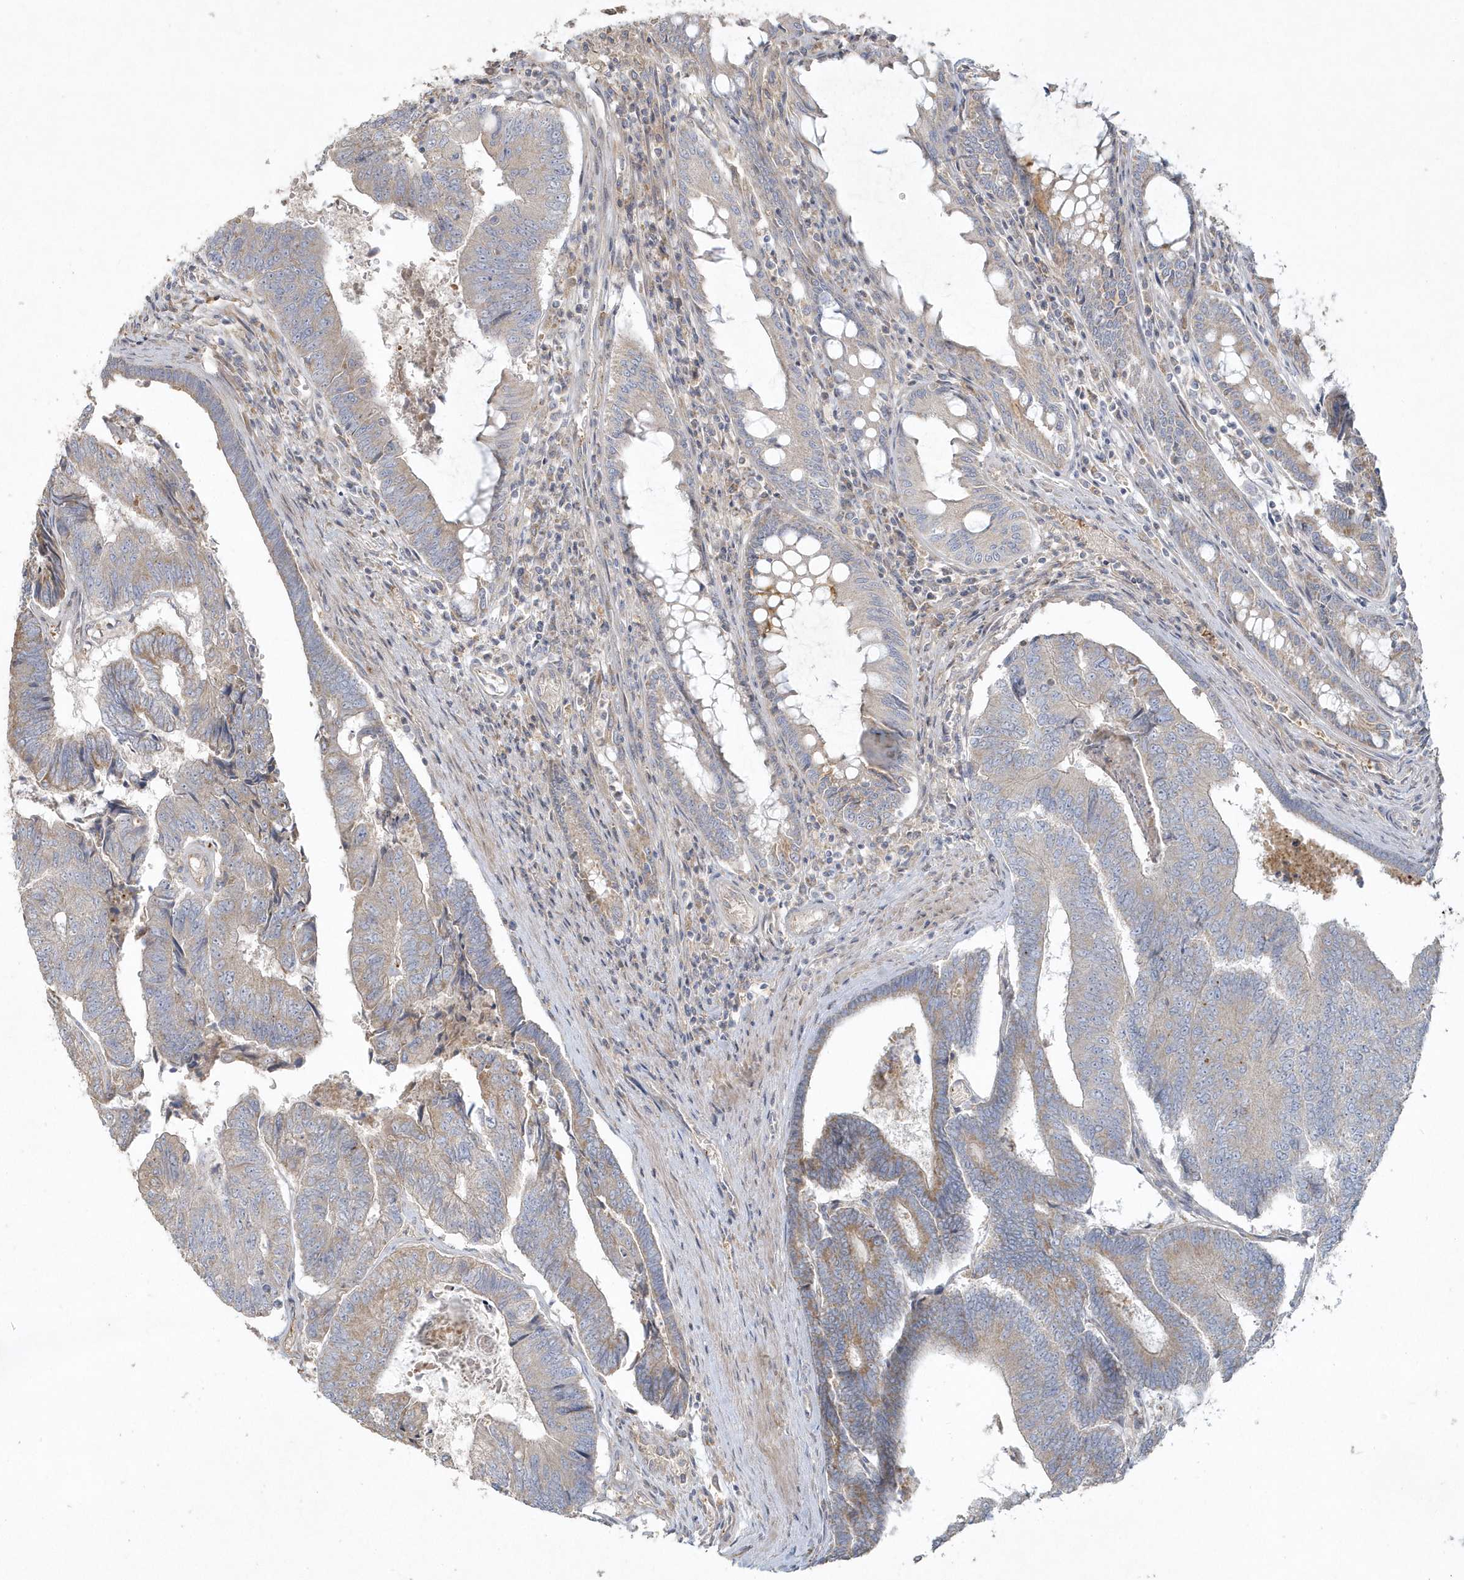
{"staining": {"intensity": "weak", "quantity": "25%-75%", "location": "cytoplasmic/membranous"}, "tissue": "colorectal cancer", "cell_type": "Tumor cells", "image_type": "cancer", "snomed": [{"axis": "morphology", "description": "Adenocarcinoma, NOS"}, {"axis": "topography", "description": "Colon"}], "caption": "This photomicrograph exhibits immunohistochemistry (IHC) staining of human colorectal cancer, with low weak cytoplasmic/membranous staining in approximately 25%-75% of tumor cells.", "gene": "BLTP3A", "patient": {"sex": "female", "age": 67}}